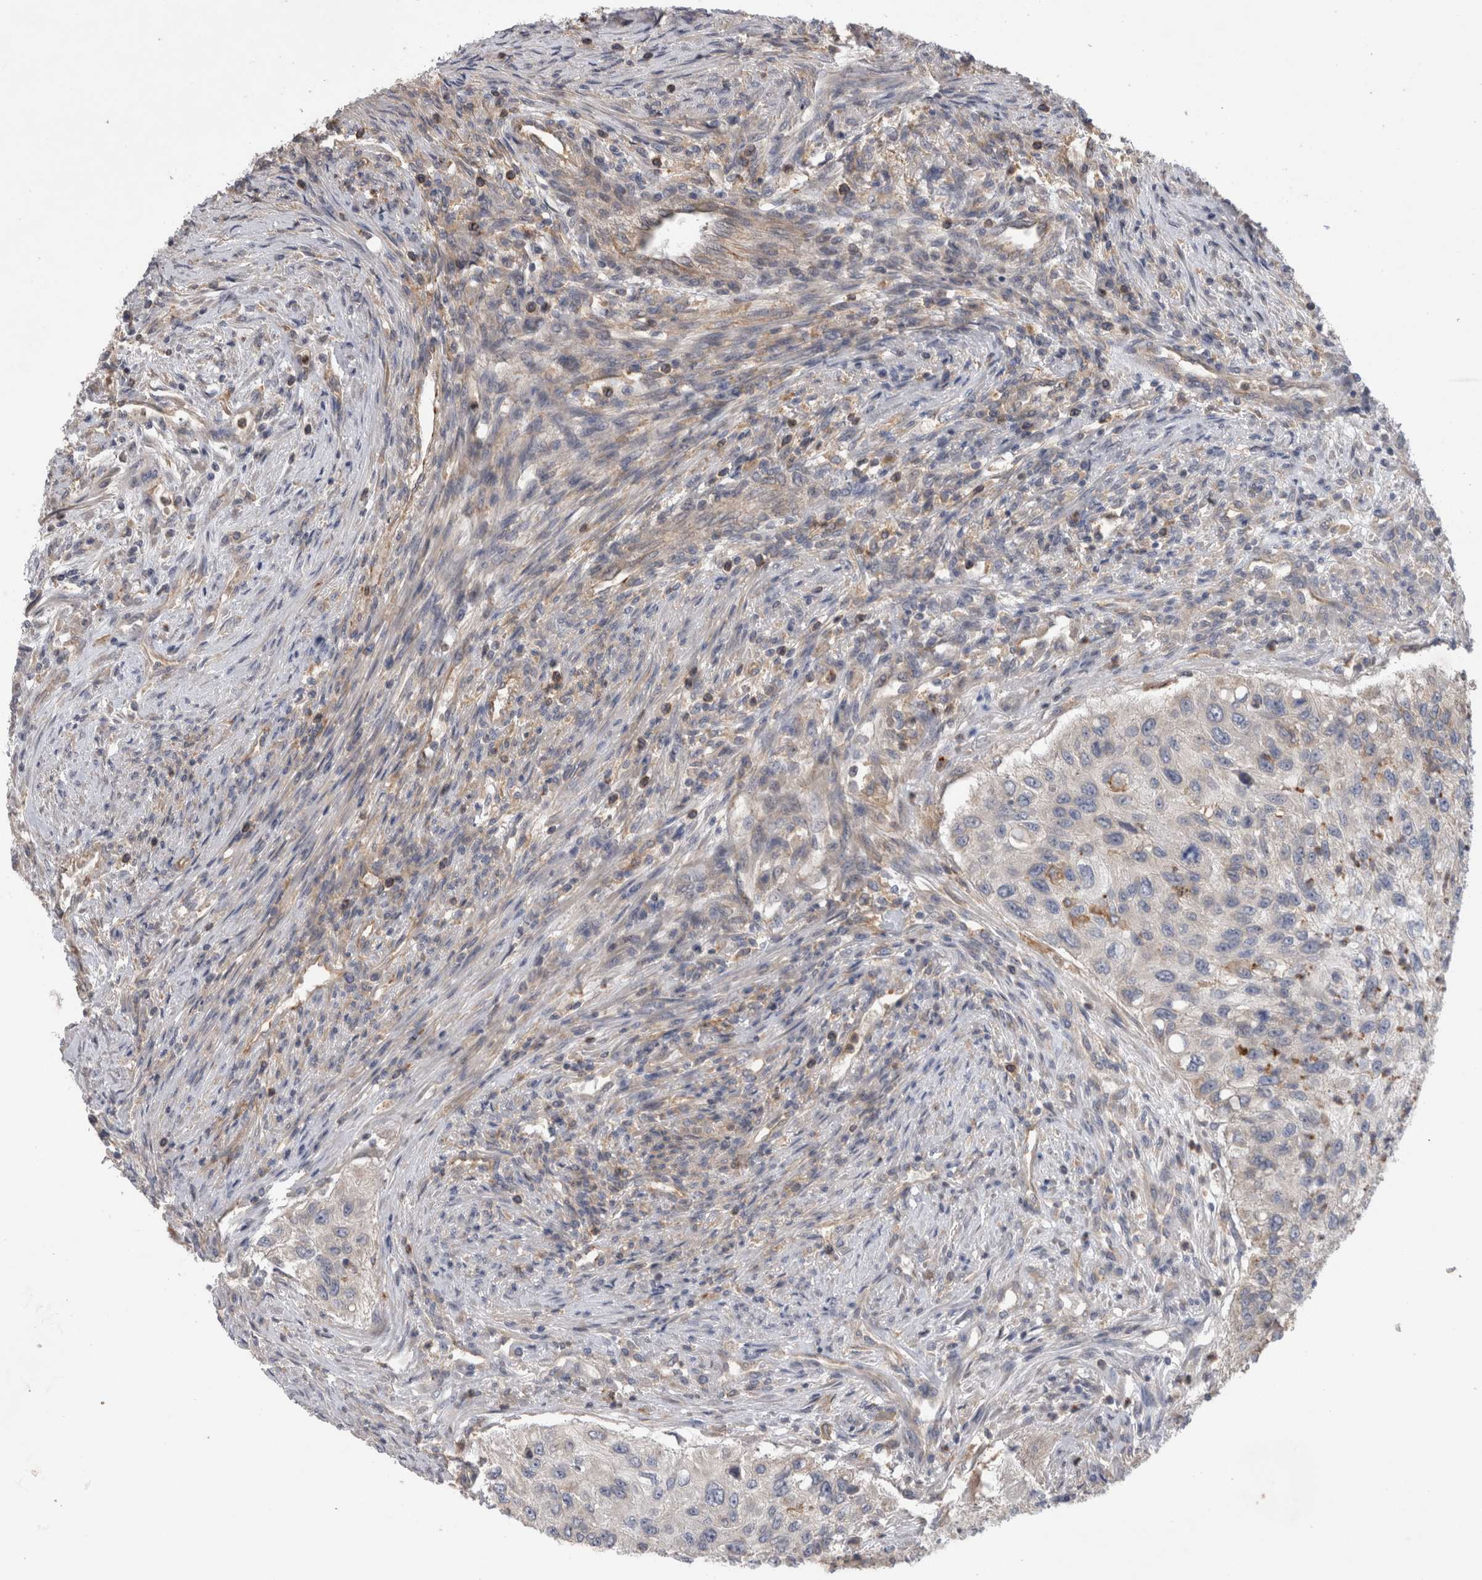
{"staining": {"intensity": "negative", "quantity": "none", "location": "none"}, "tissue": "urothelial cancer", "cell_type": "Tumor cells", "image_type": "cancer", "snomed": [{"axis": "morphology", "description": "Urothelial carcinoma, High grade"}, {"axis": "topography", "description": "Urinary bladder"}], "caption": "Micrograph shows no protein expression in tumor cells of urothelial cancer tissue.", "gene": "ANKFY1", "patient": {"sex": "female", "age": 60}}